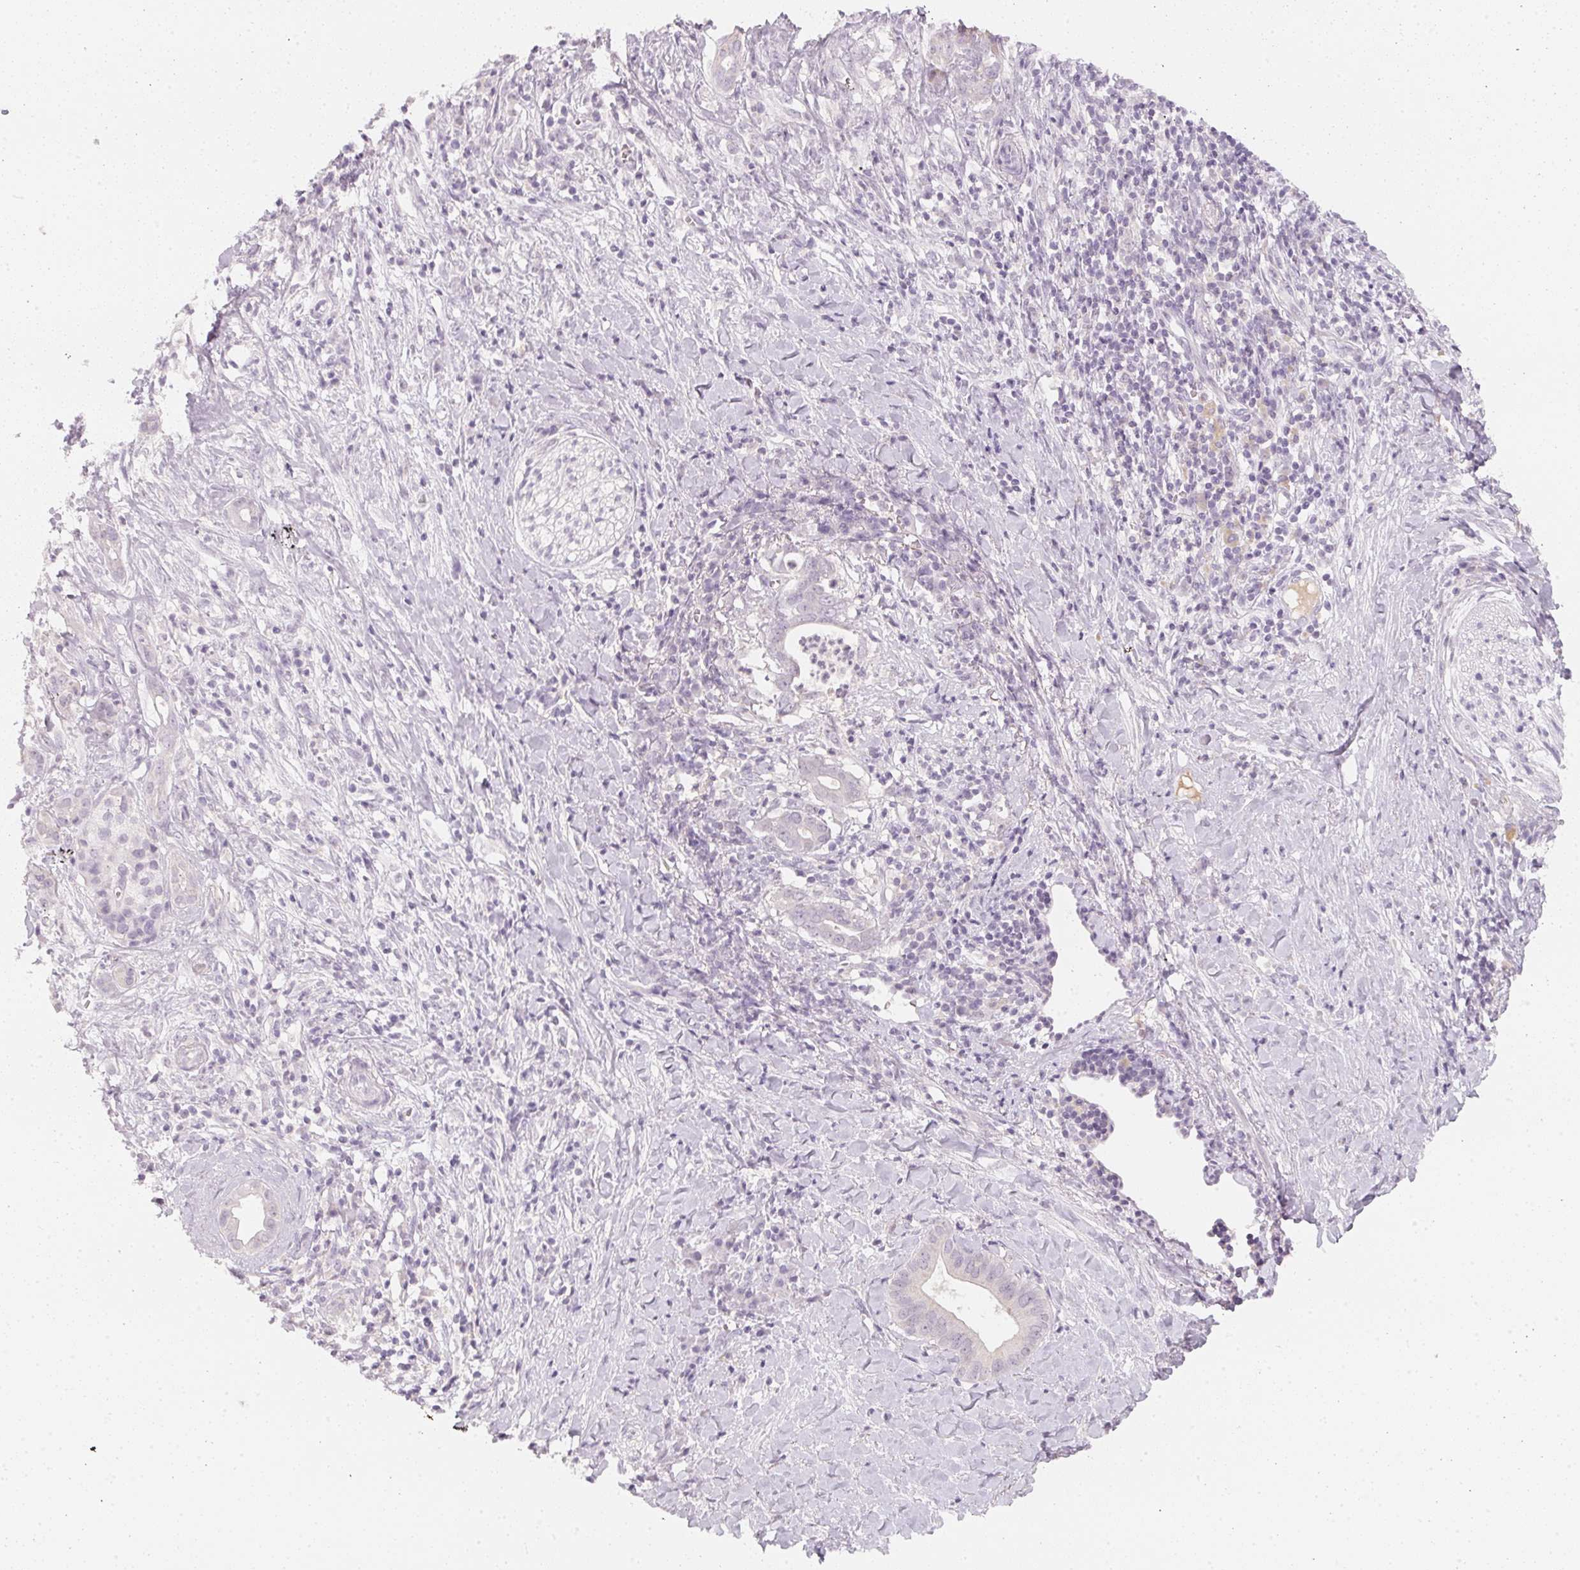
{"staining": {"intensity": "negative", "quantity": "none", "location": "none"}, "tissue": "pancreatic cancer", "cell_type": "Tumor cells", "image_type": "cancer", "snomed": [{"axis": "morphology", "description": "Adenocarcinoma, NOS"}, {"axis": "topography", "description": "Pancreas"}], "caption": "Pancreatic cancer (adenocarcinoma) was stained to show a protein in brown. There is no significant expression in tumor cells. (DAB (3,3'-diaminobenzidine) IHC with hematoxylin counter stain).", "gene": "CFAP276", "patient": {"sex": "male", "age": 61}}